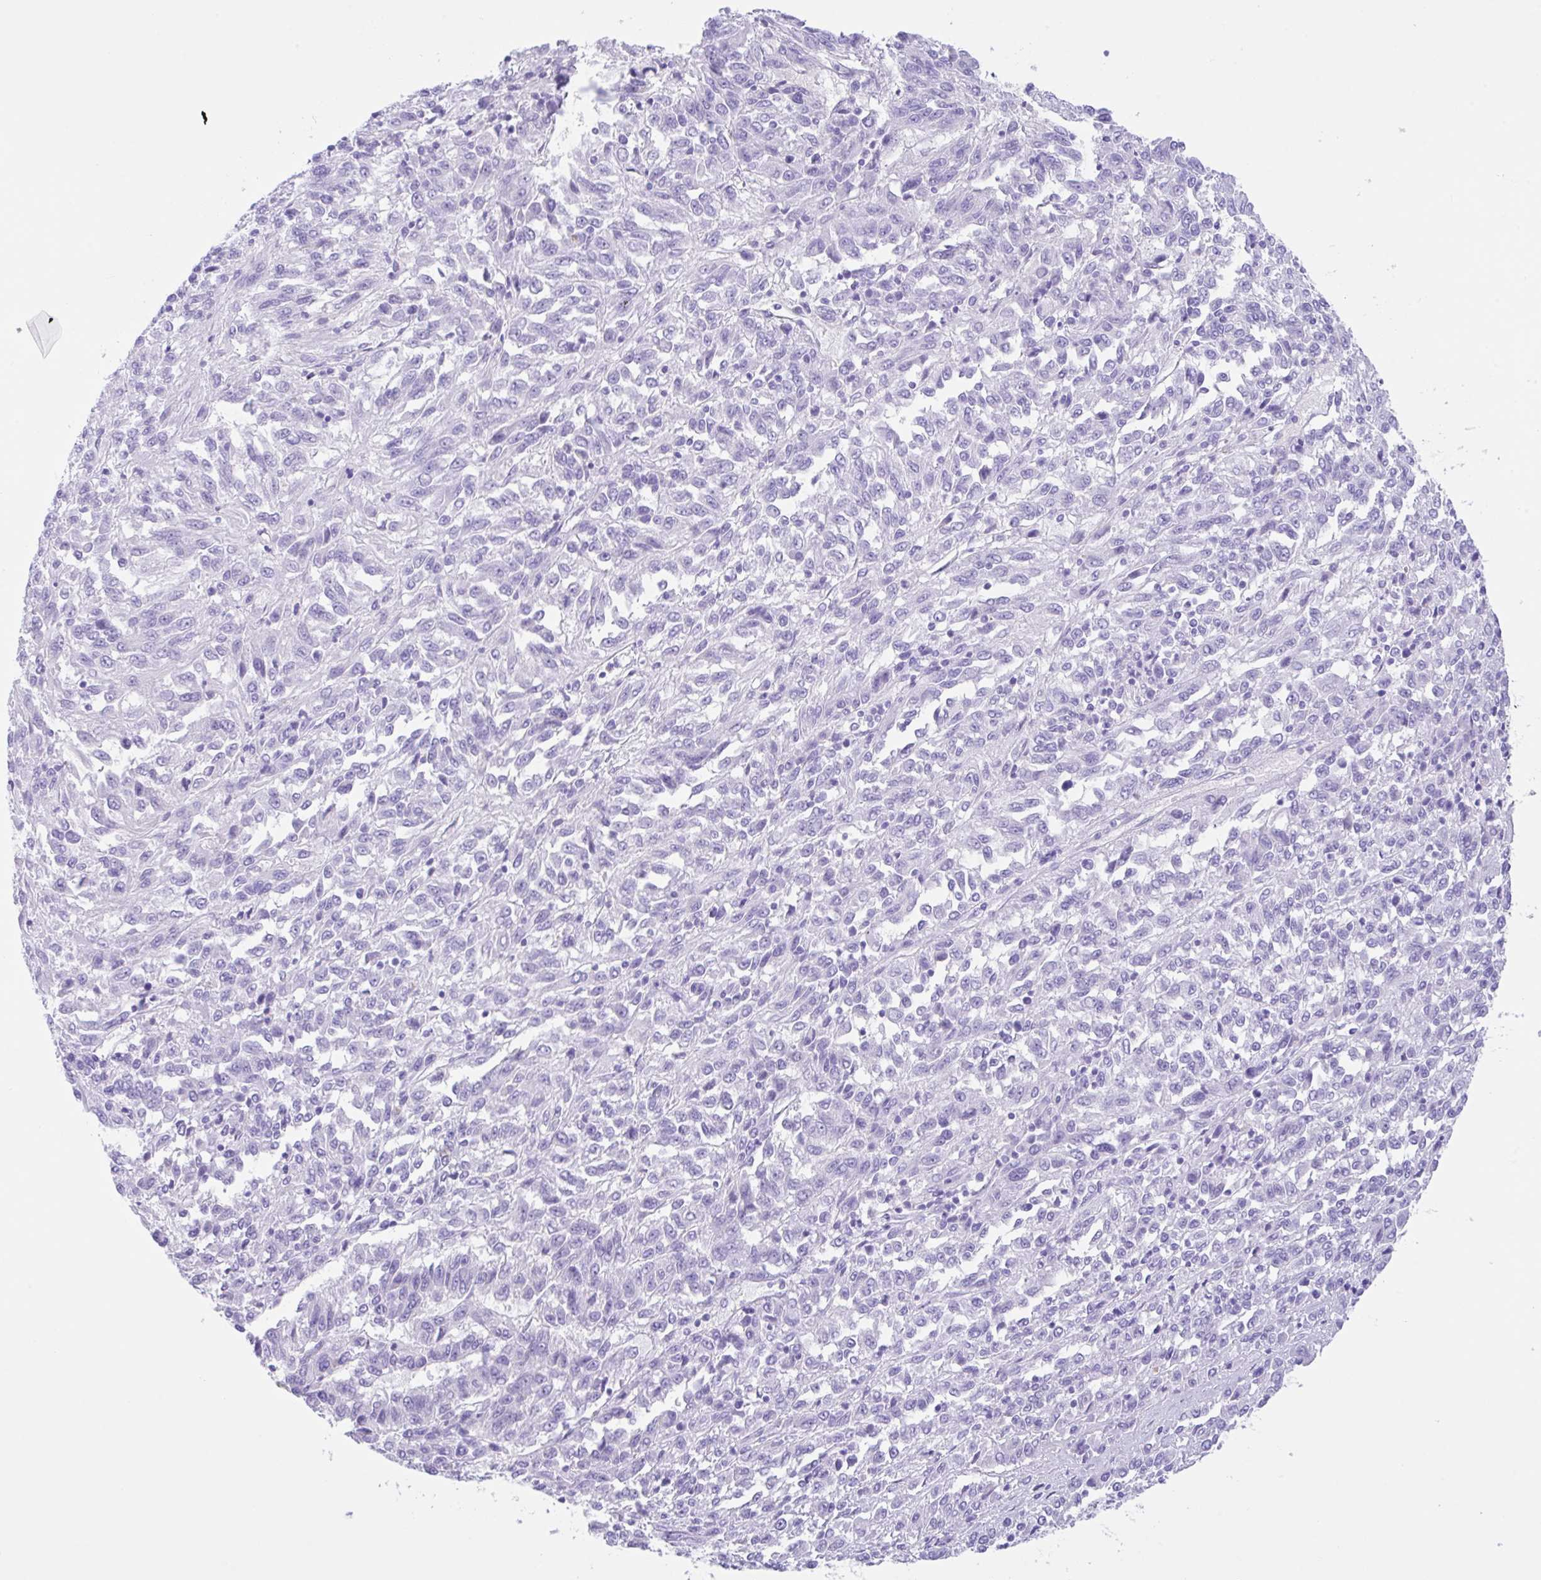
{"staining": {"intensity": "negative", "quantity": "none", "location": "none"}, "tissue": "melanoma", "cell_type": "Tumor cells", "image_type": "cancer", "snomed": [{"axis": "morphology", "description": "Malignant melanoma, Metastatic site"}, {"axis": "topography", "description": "Lung"}], "caption": "Melanoma was stained to show a protein in brown. There is no significant positivity in tumor cells.", "gene": "CPA1", "patient": {"sex": "male", "age": 64}}